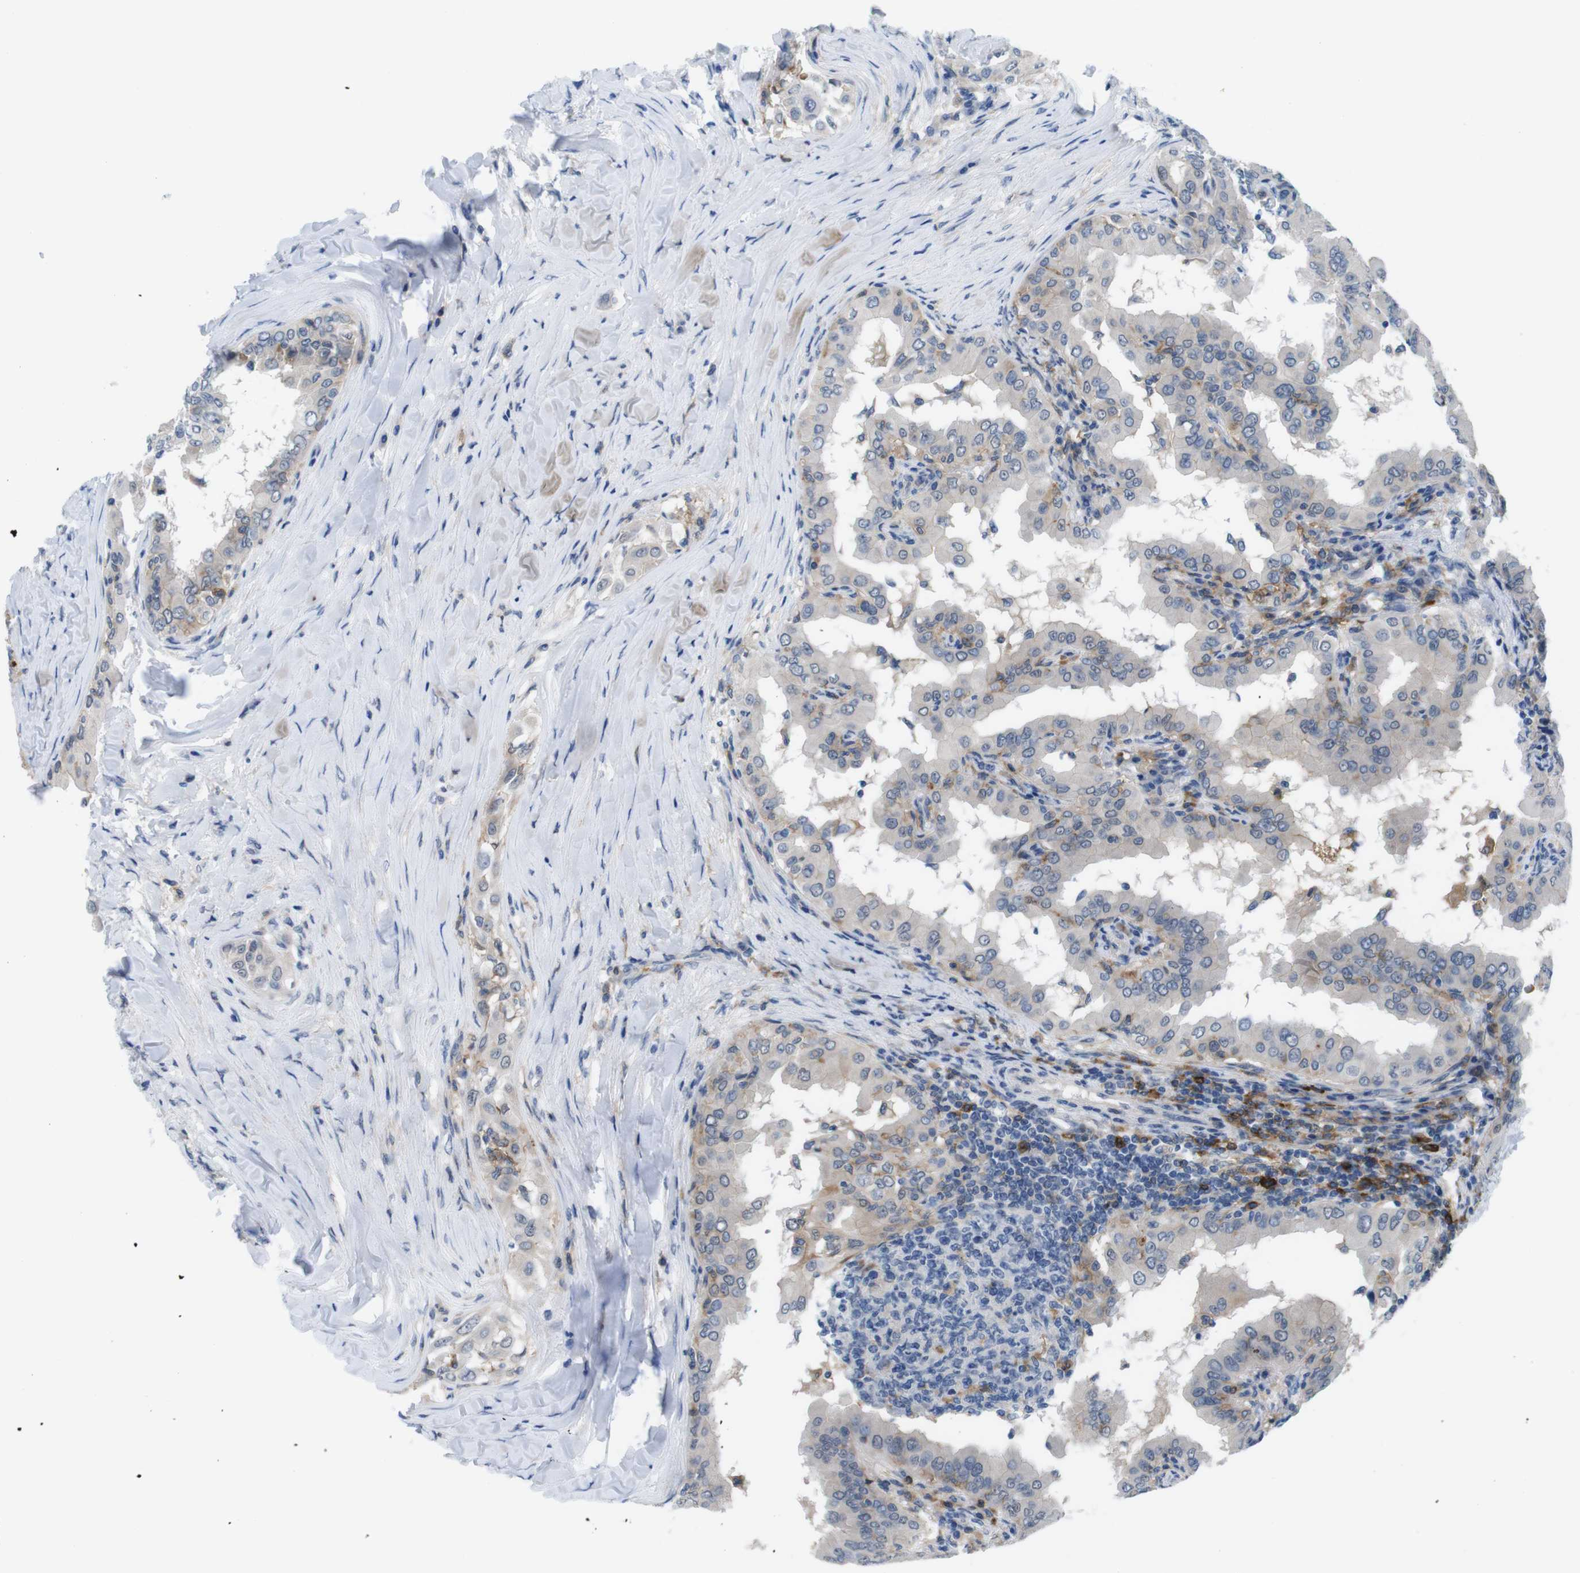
{"staining": {"intensity": "negative", "quantity": "none", "location": "none"}, "tissue": "thyroid cancer", "cell_type": "Tumor cells", "image_type": "cancer", "snomed": [{"axis": "morphology", "description": "Papillary adenocarcinoma, NOS"}, {"axis": "topography", "description": "Thyroid gland"}], "caption": "Papillary adenocarcinoma (thyroid) stained for a protein using immunohistochemistry (IHC) shows no staining tumor cells.", "gene": "CD300C", "patient": {"sex": "male", "age": 33}}